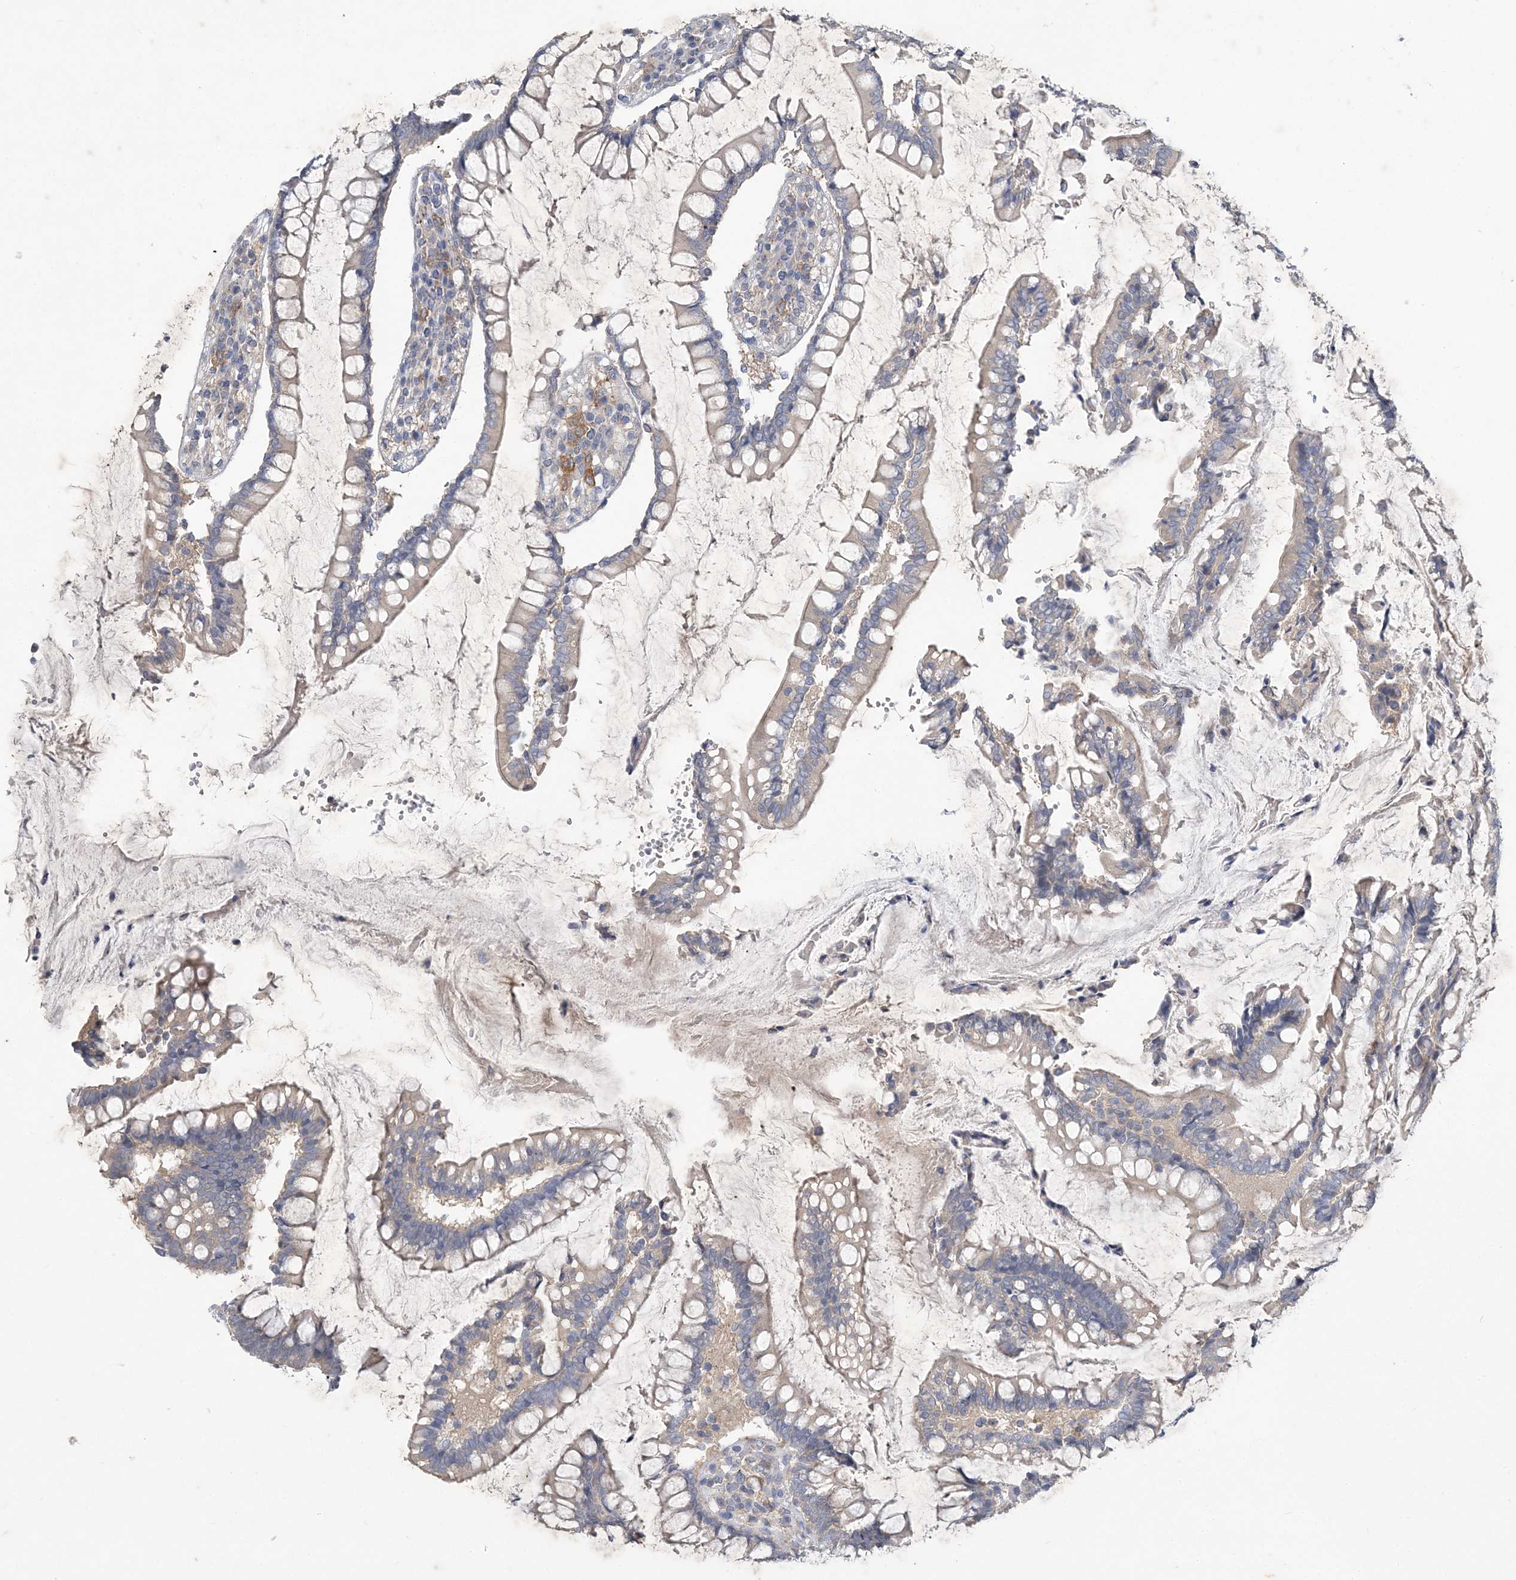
{"staining": {"intensity": "negative", "quantity": "none", "location": "none"}, "tissue": "colon", "cell_type": "Endothelial cells", "image_type": "normal", "snomed": [{"axis": "morphology", "description": "Normal tissue, NOS"}, {"axis": "topography", "description": "Colon"}], "caption": "Protein analysis of benign colon exhibits no significant positivity in endothelial cells.", "gene": "ANKRD35", "patient": {"sex": "female", "age": 79}}